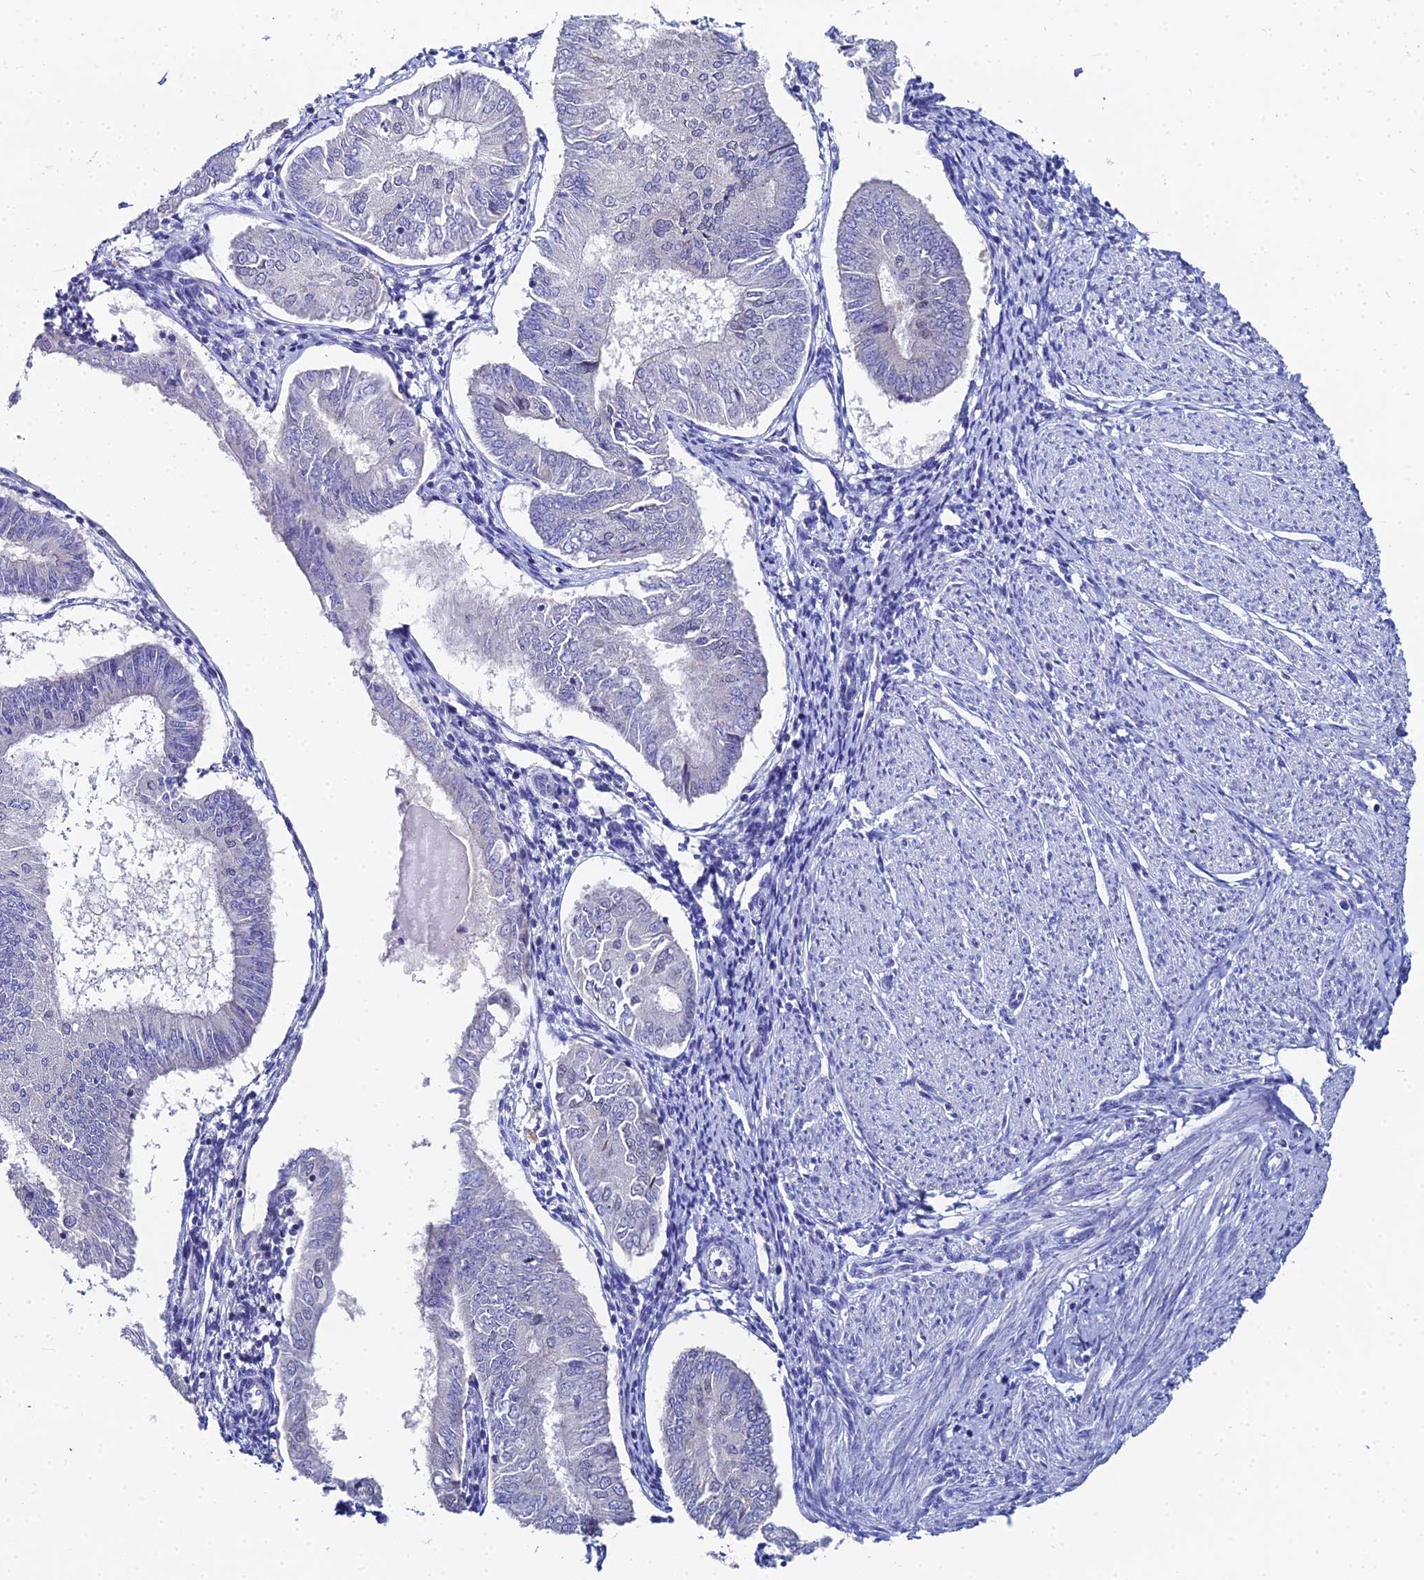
{"staining": {"intensity": "negative", "quantity": "none", "location": "none"}, "tissue": "endometrial cancer", "cell_type": "Tumor cells", "image_type": "cancer", "snomed": [{"axis": "morphology", "description": "Adenocarcinoma, NOS"}, {"axis": "topography", "description": "Endometrium"}], "caption": "Immunohistochemistry (IHC) of adenocarcinoma (endometrial) exhibits no staining in tumor cells.", "gene": "OCM", "patient": {"sex": "female", "age": 58}}